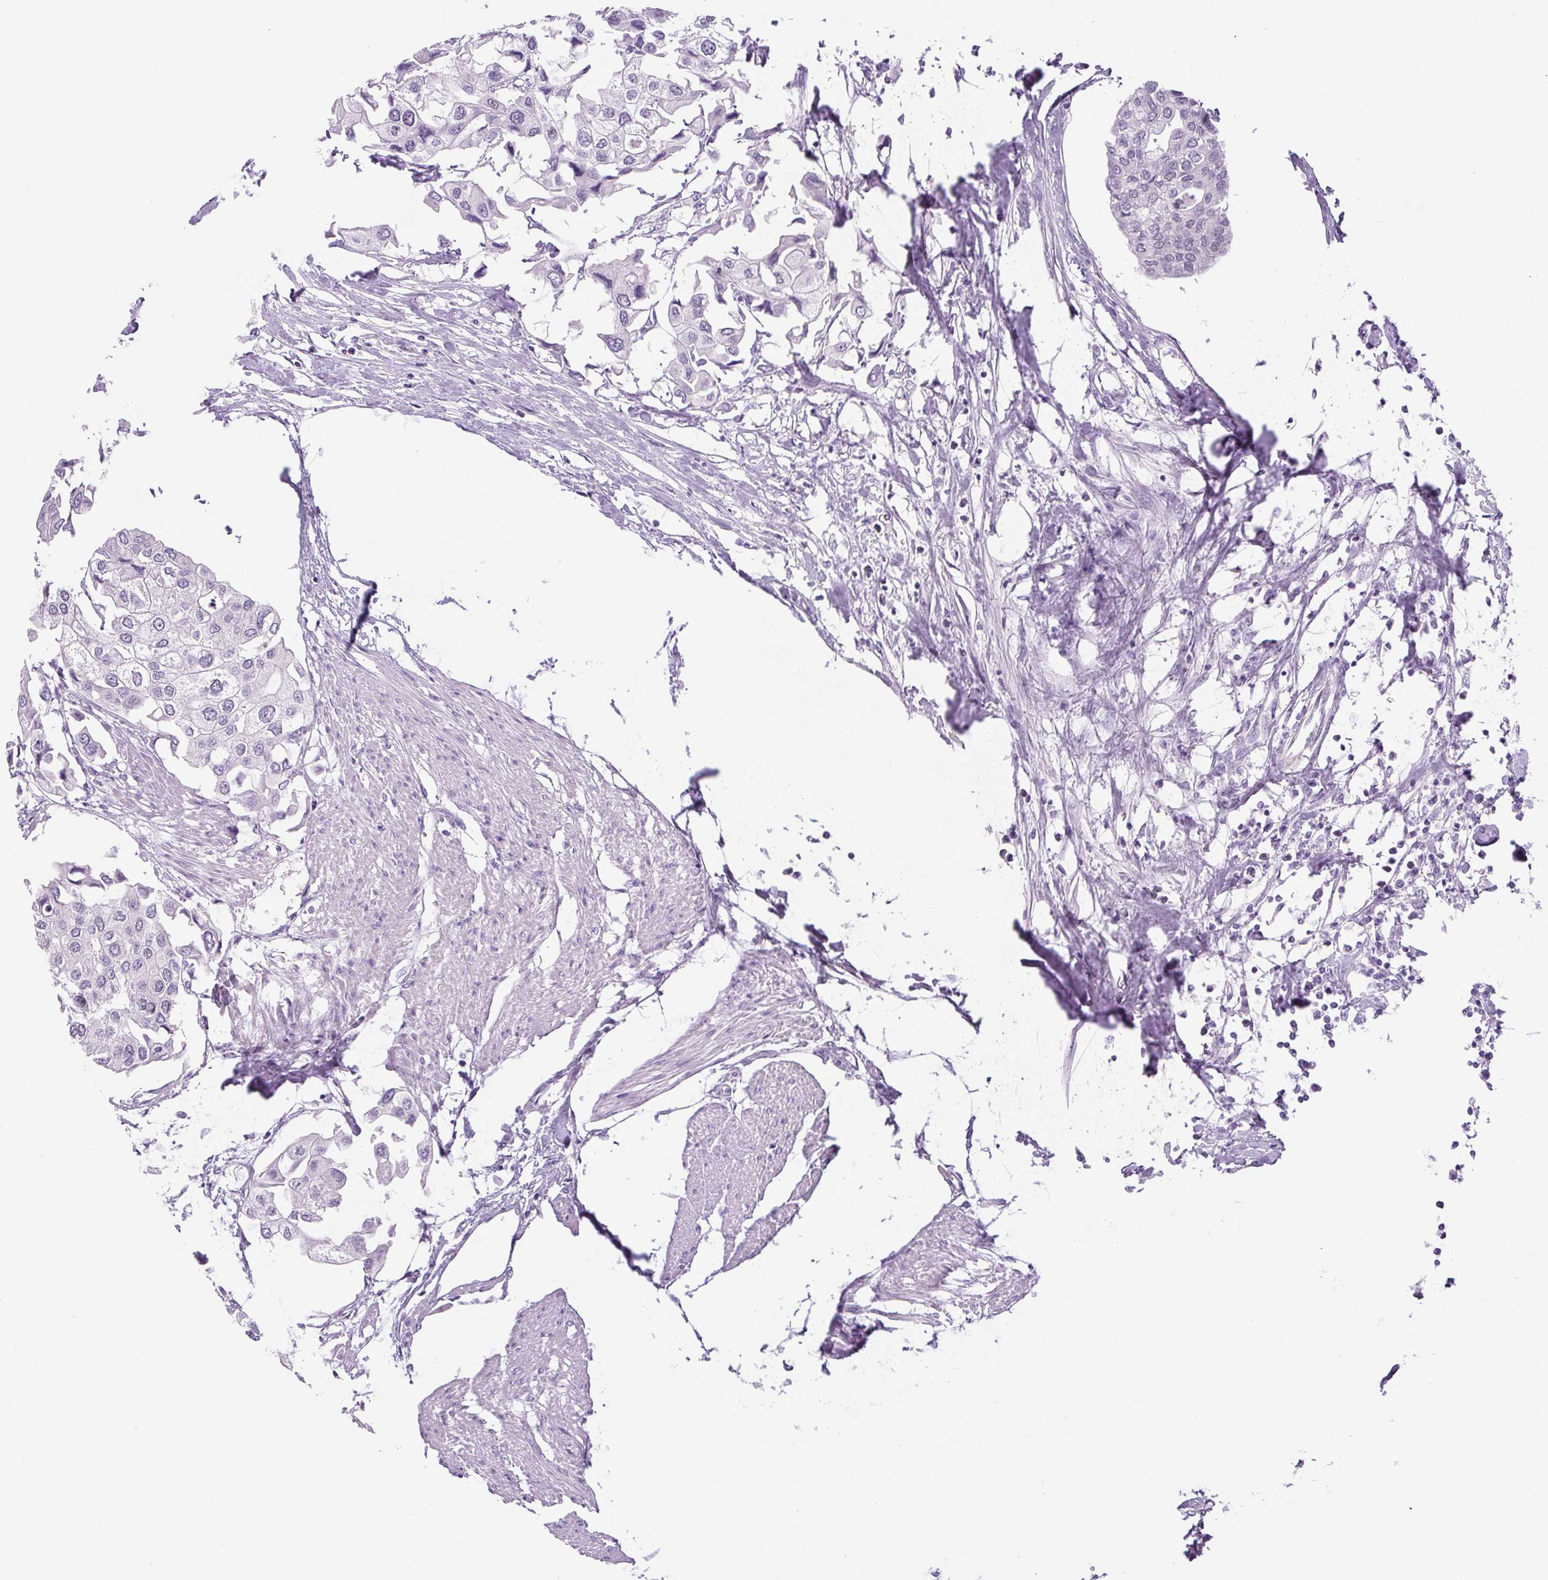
{"staining": {"intensity": "negative", "quantity": "none", "location": "none"}, "tissue": "urothelial cancer", "cell_type": "Tumor cells", "image_type": "cancer", "snomed": [{"axis": "morphology", "description": "Urothelial carcinoma, High grade"}, {"axis": "topography", "description": "Urinary bladder"}], "caption": "High magnification brightfield microscopy of urothelial cancer stained with DAB (3,3'-diaminobenzidine) (brown) and counterstained with hematoxylin (blue): tumor cells show no significant positivity.", "gene": "ADAMTS19", "patient": {"sex": "male", "age": 64}}